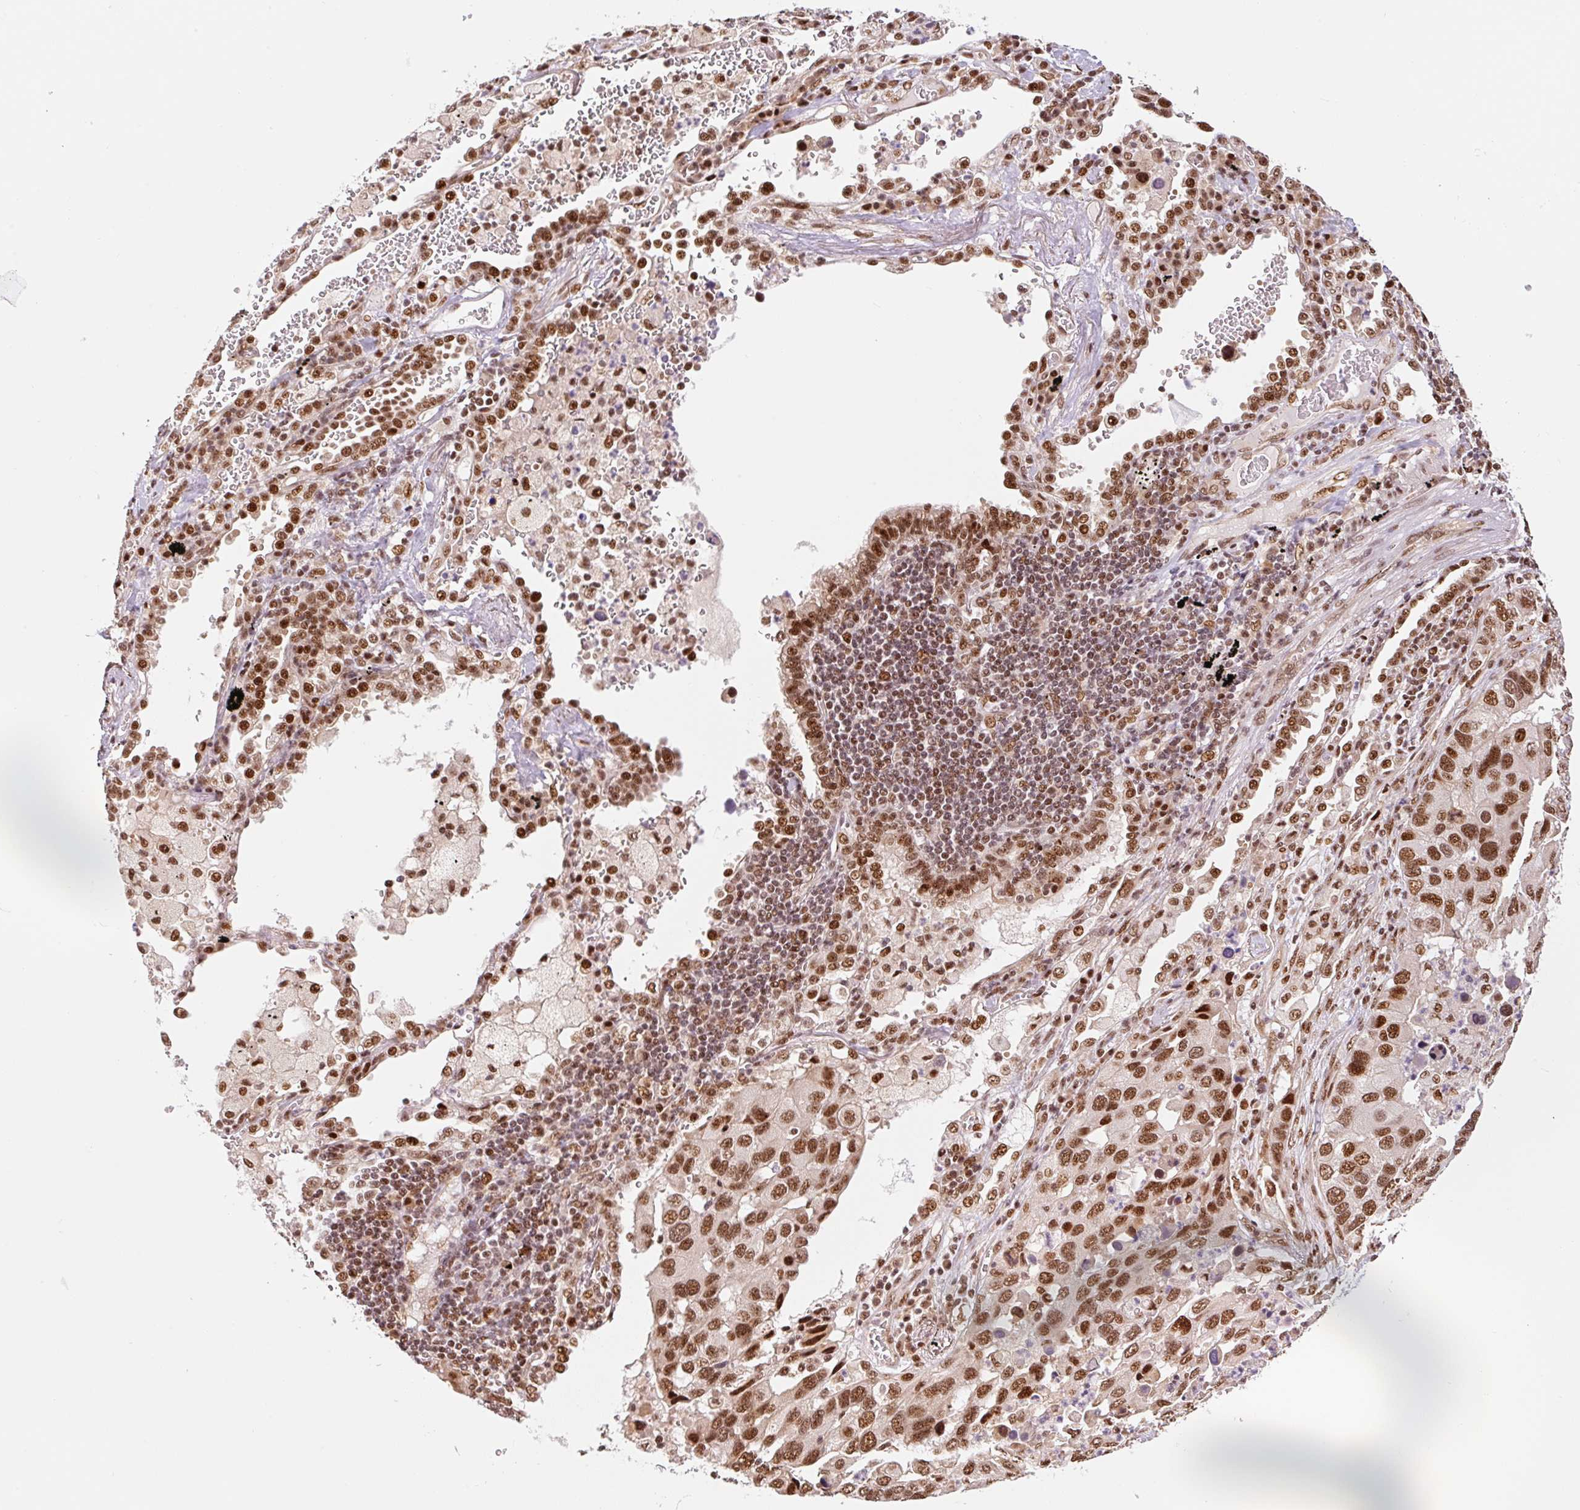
{"staining": {"intensity": "strong", "quantity": ">75%", "location": "nuclear"}, "tissue": "lung cancer", "cell_type": "Tumor cells", "image_type": "cancer", "snomed": [{"axis": "morphology", "description": "Aneuploidy"}, {"axis": "morphology", "description": "Adenocarcinoma, NOS"}, {"axis": "topography", "description": "Lymph node"}, {"axis": "topography", "description": "Lung"}], "caption": "A high-resolution histopathology image shows immunohistochemistry (IHC) staining of lung cancer (adenocarcinoma), which demonstrates strong nuclear positivity in about >75% of tumor cells.", "gene": "INTS8", "patient": {"sex": "female", "age": 74}}